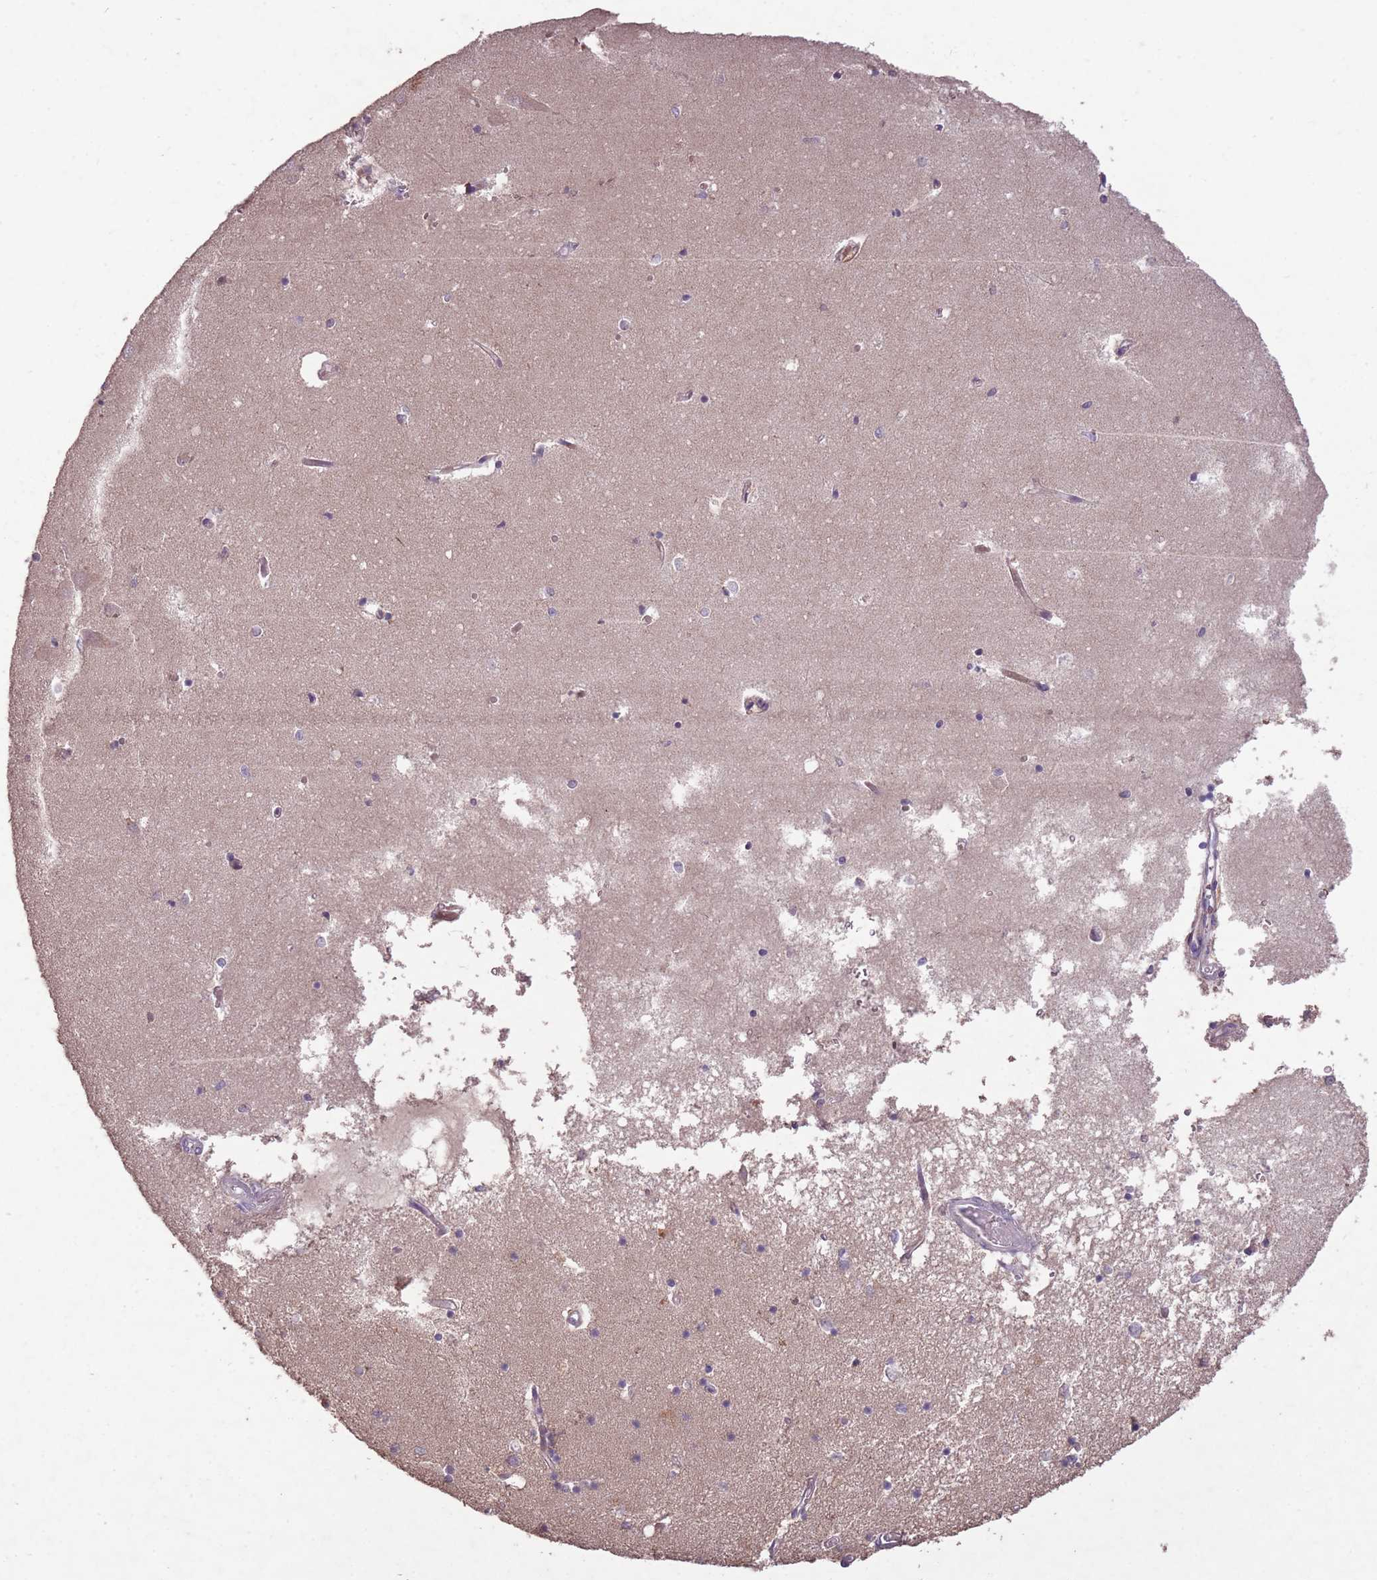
{"staining": {"intensity": "negative", "quantity": "none", "location": "none"}, "tissue": "hippocampus", "cell_type": "Glial cells", "image_type": "normal", "snomed": [{"axis": "morphology", "description": "Normal tissue, NOS"}, {"axis": "topography", "description": "Hippocampus"}], "caption": "Glial cells show no significant protein expression in normal hippocampus. Nuclei are stained in blue.", "gene": "OR2V1", "patient": {"sex": "male", "age": 70}}